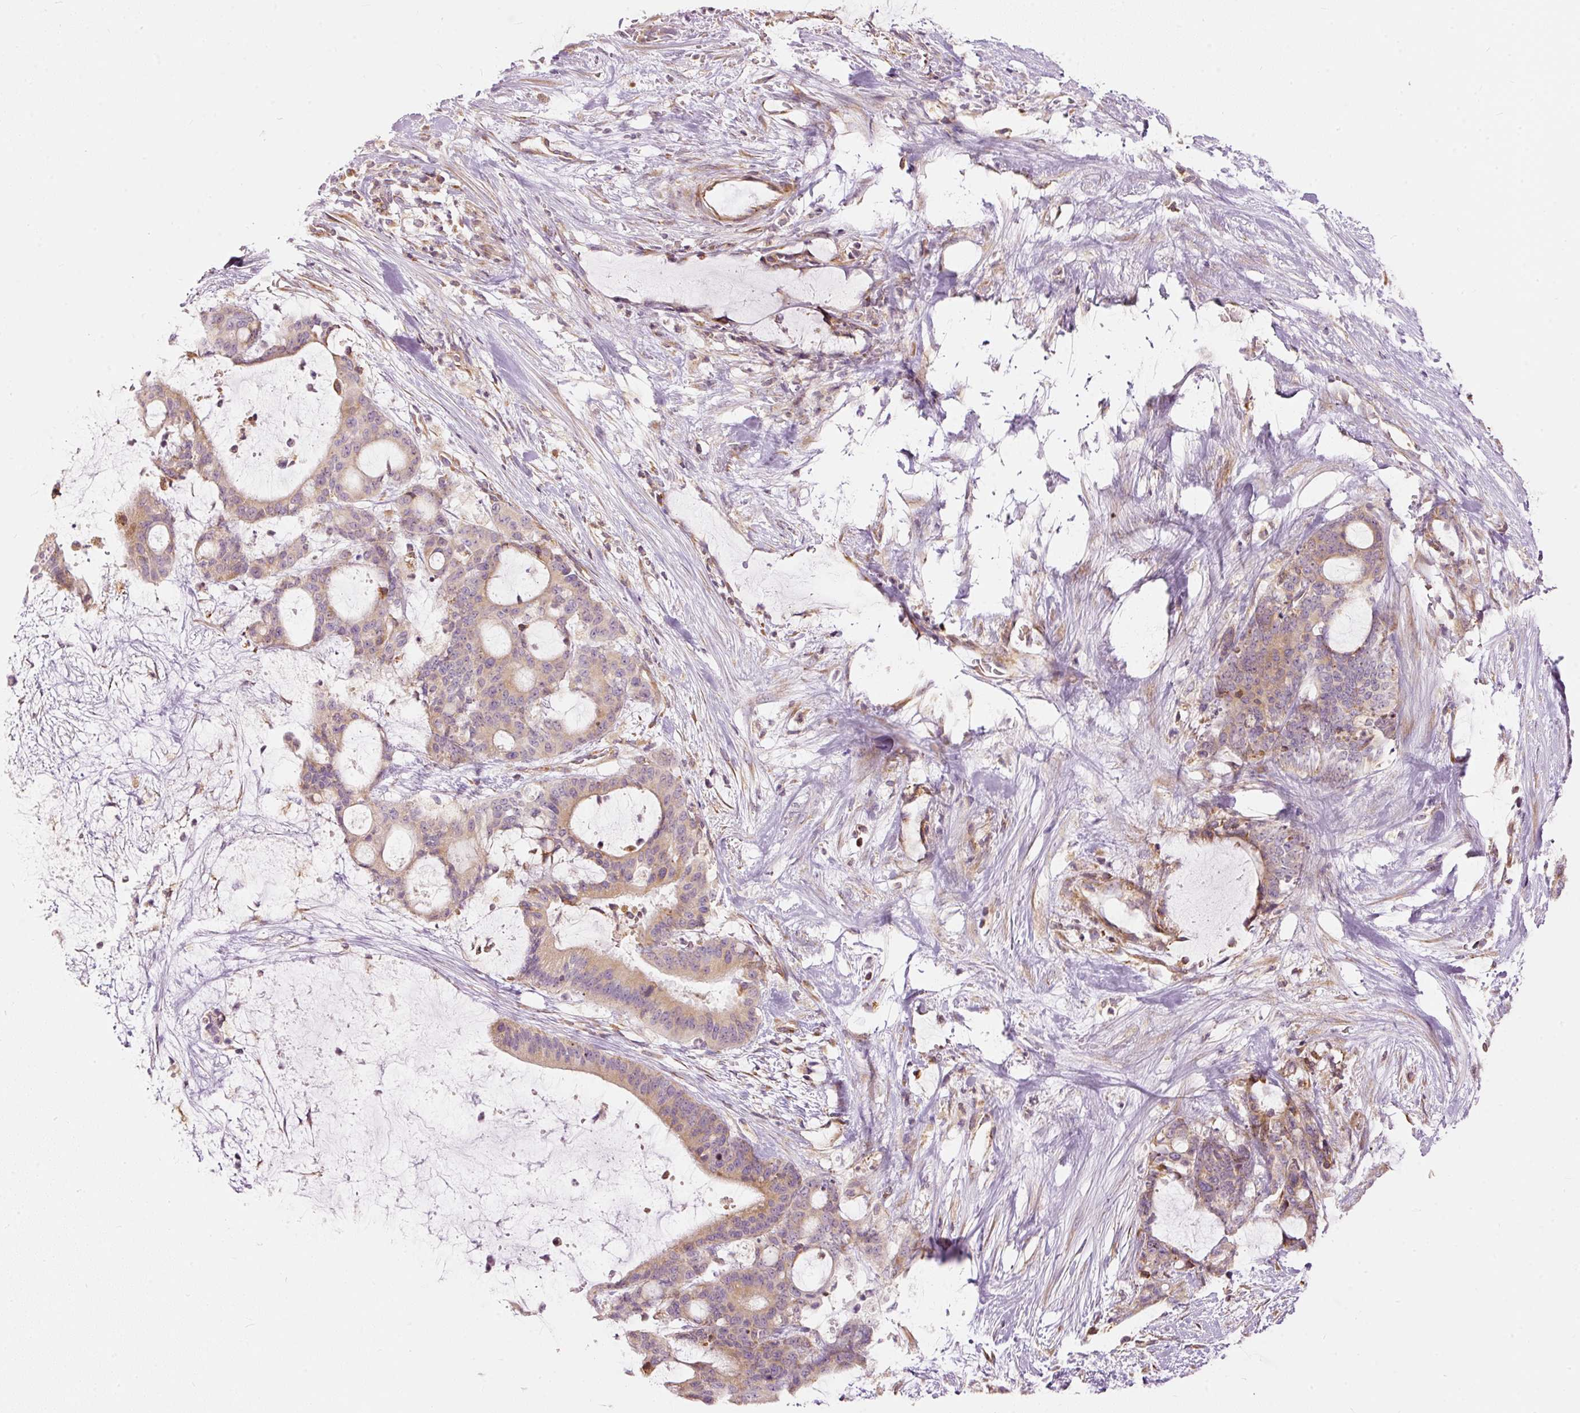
{"staining": {"intensity": "weak", "quantity": ">75%", "location": "cytoplasmic/membranous"}, "tissue": "liver cancer", "cell_type": "Tumor cells", "image_type": "cancer", "snomed": [{"axis": "morphology", "description": "Normal tissue, NOS"}, {"axis": "morphology", "description": "Cholangiocarcinoma"}, {"axis": "topography", "description": "Liver"}, {"axis": "topography", "description": "Peripheral nerve tissue"}], "caption": "IHC micrograph of human liver cancer stained for a protein (brown), which reveals low levels of weak cytoplasmic/membranous expression in approximately >75% of tumor cells.", "gene": "SNAPC5", "patient": {"sex": "female", "age": 73}}